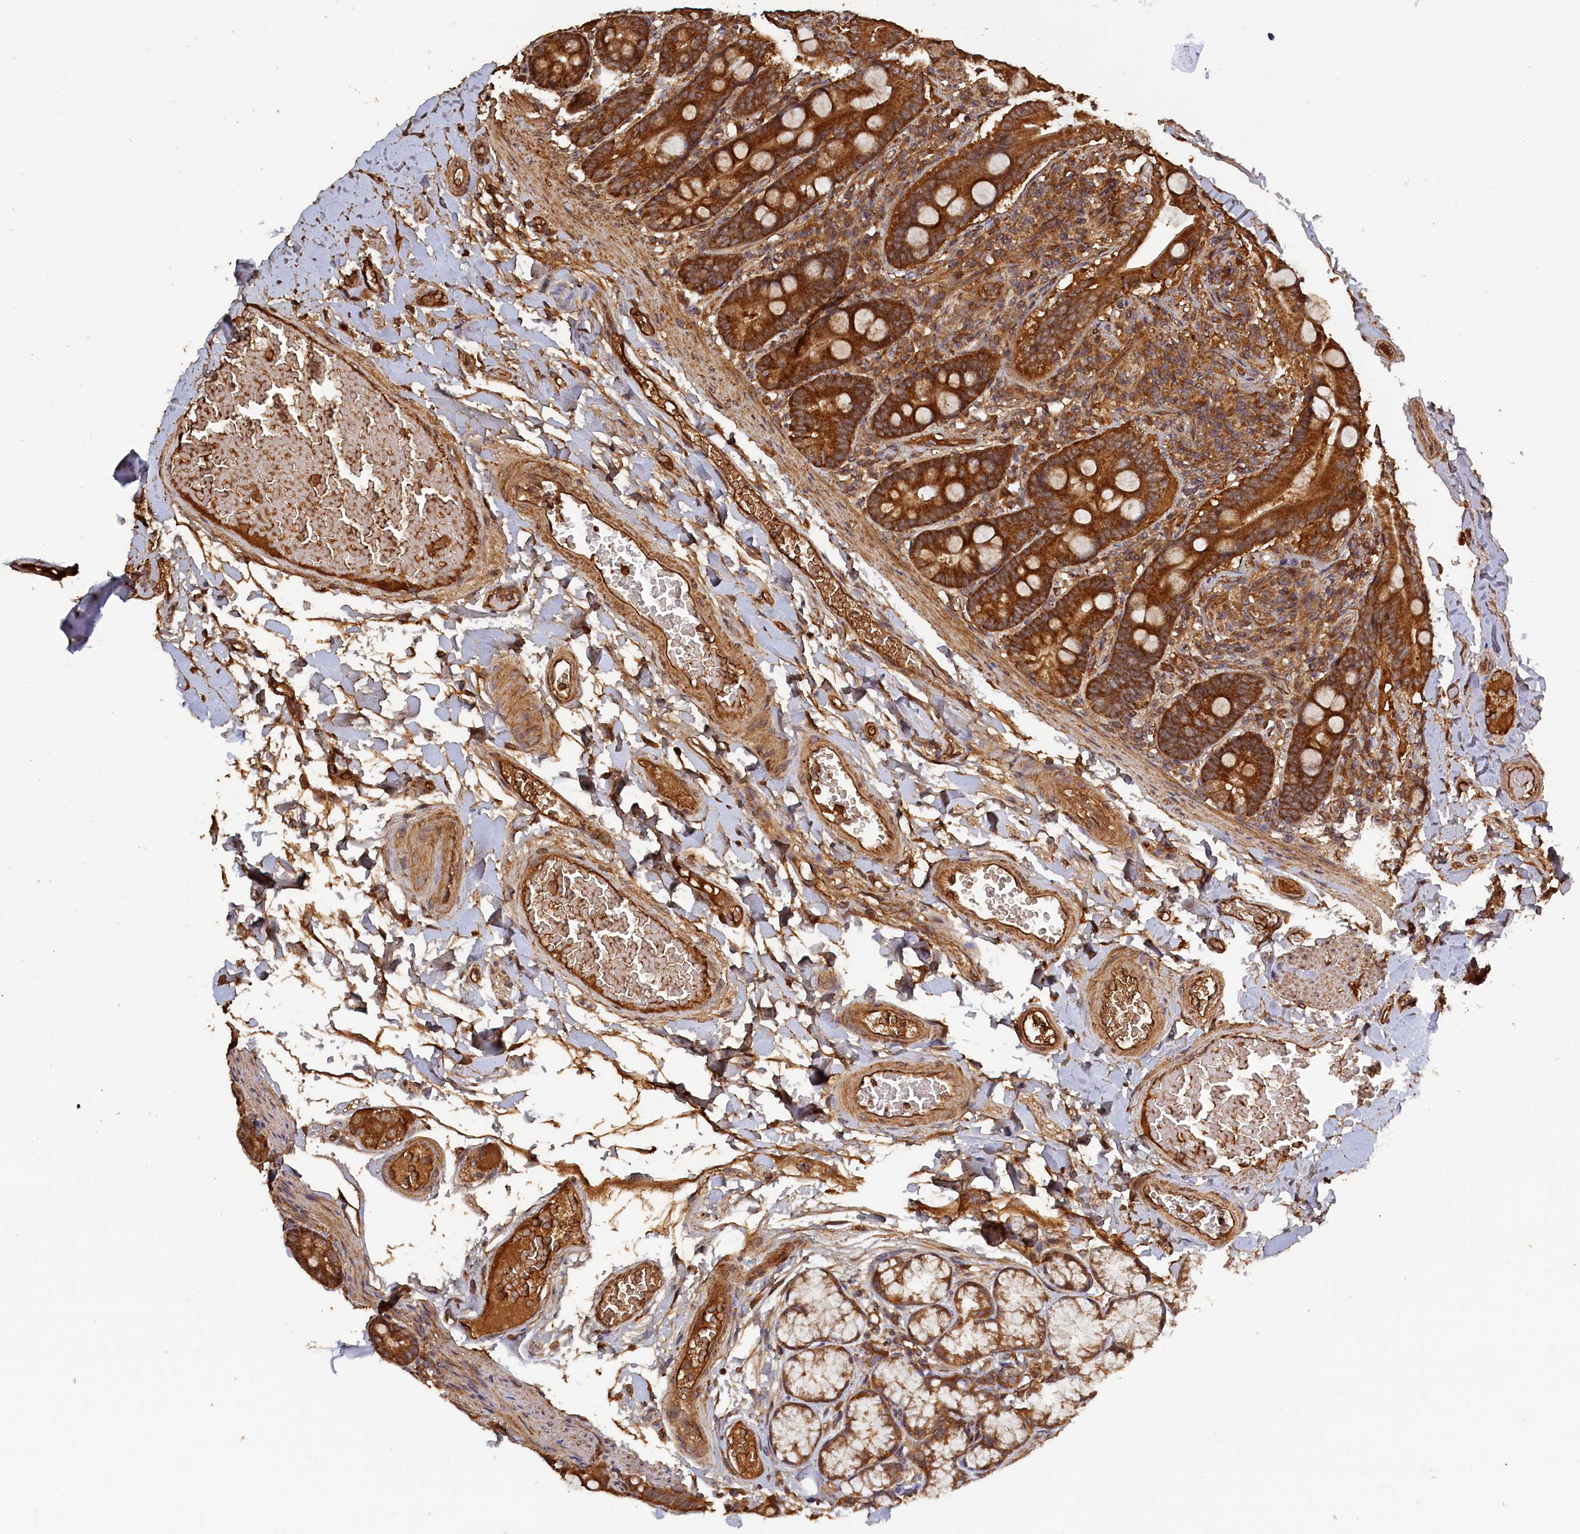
{"staining": {"intensity": "strong", "quantity": ">75%", "location": "cytoplasmic/membranous"}, "tissue": "duodenum", "cell_type": "Glandular cells", "image_type": "normal", "snomed": [{"axis": "morphology", "description": "Normal tissue, NOS"}, {"axis": "topography", "description": "Duodenum"}], "caption": "Immunohistochemical staining of benign duodenum reveals strong cytoplasmic/membranous protein staining in approximately >75% of glandular cells. The protein of interest is stained brown, and the nuclei are stained in blue (DAB IHC with brightfield microscopy, high magnification).", "gene": "SNX33", "patient": {"sex": "male", "age": 54}}